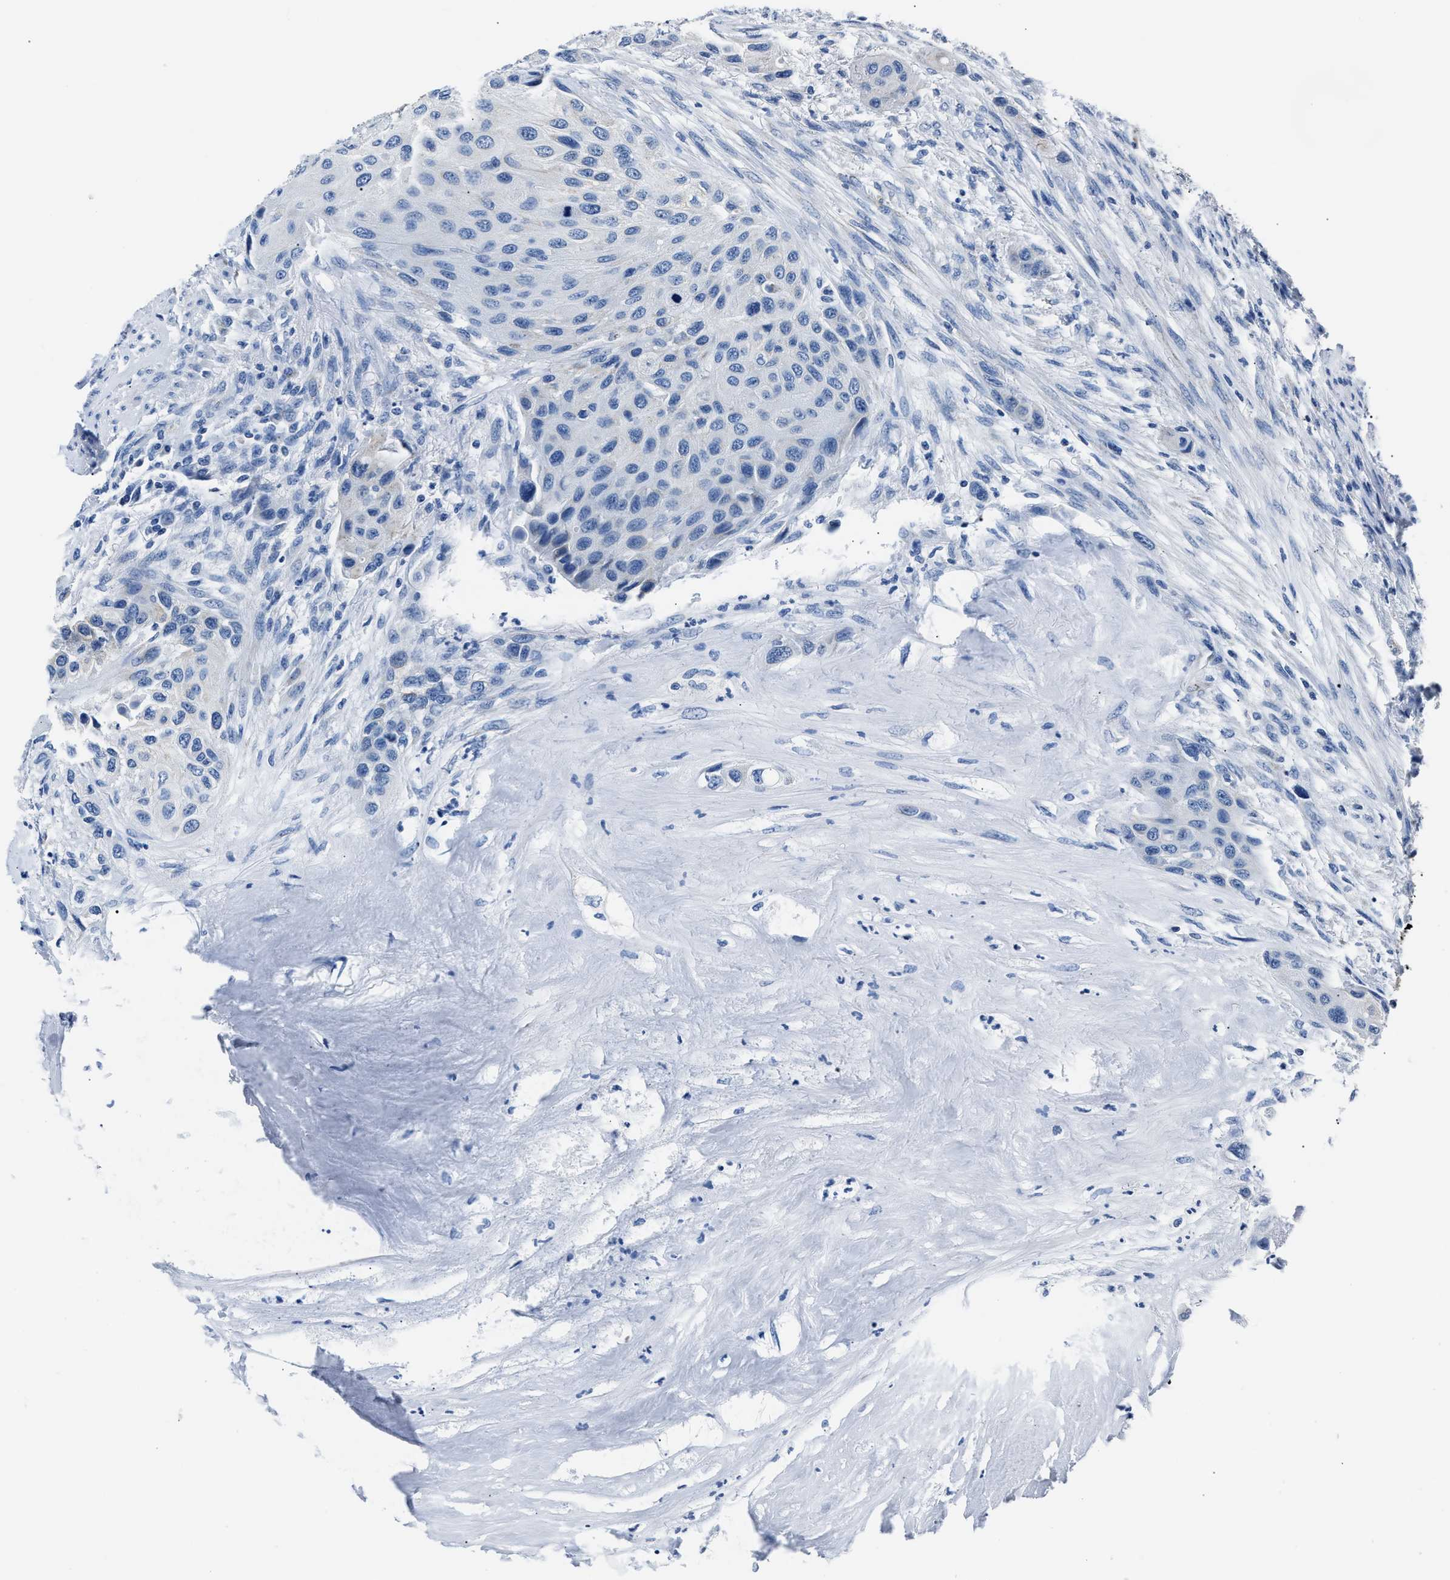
{"staining": {"intensity": "negative", "quantity": "none", "location": "none"}, "tissue": "urothelial cancer", "cell_type": "Tumor cells", "image_type": "cancer", "snomed": [{"axis": "morphology", "description": "Urothelial carcinoma, High grade"}, {"axis": "topography", "description": "Urinary bladder"}], "caption": "Photomicrograph shows no protein positivity in tumor cells of urothelial cancer tissue.", "gene": "AMACR", "patient": {"sex": "female", "age": 56}}